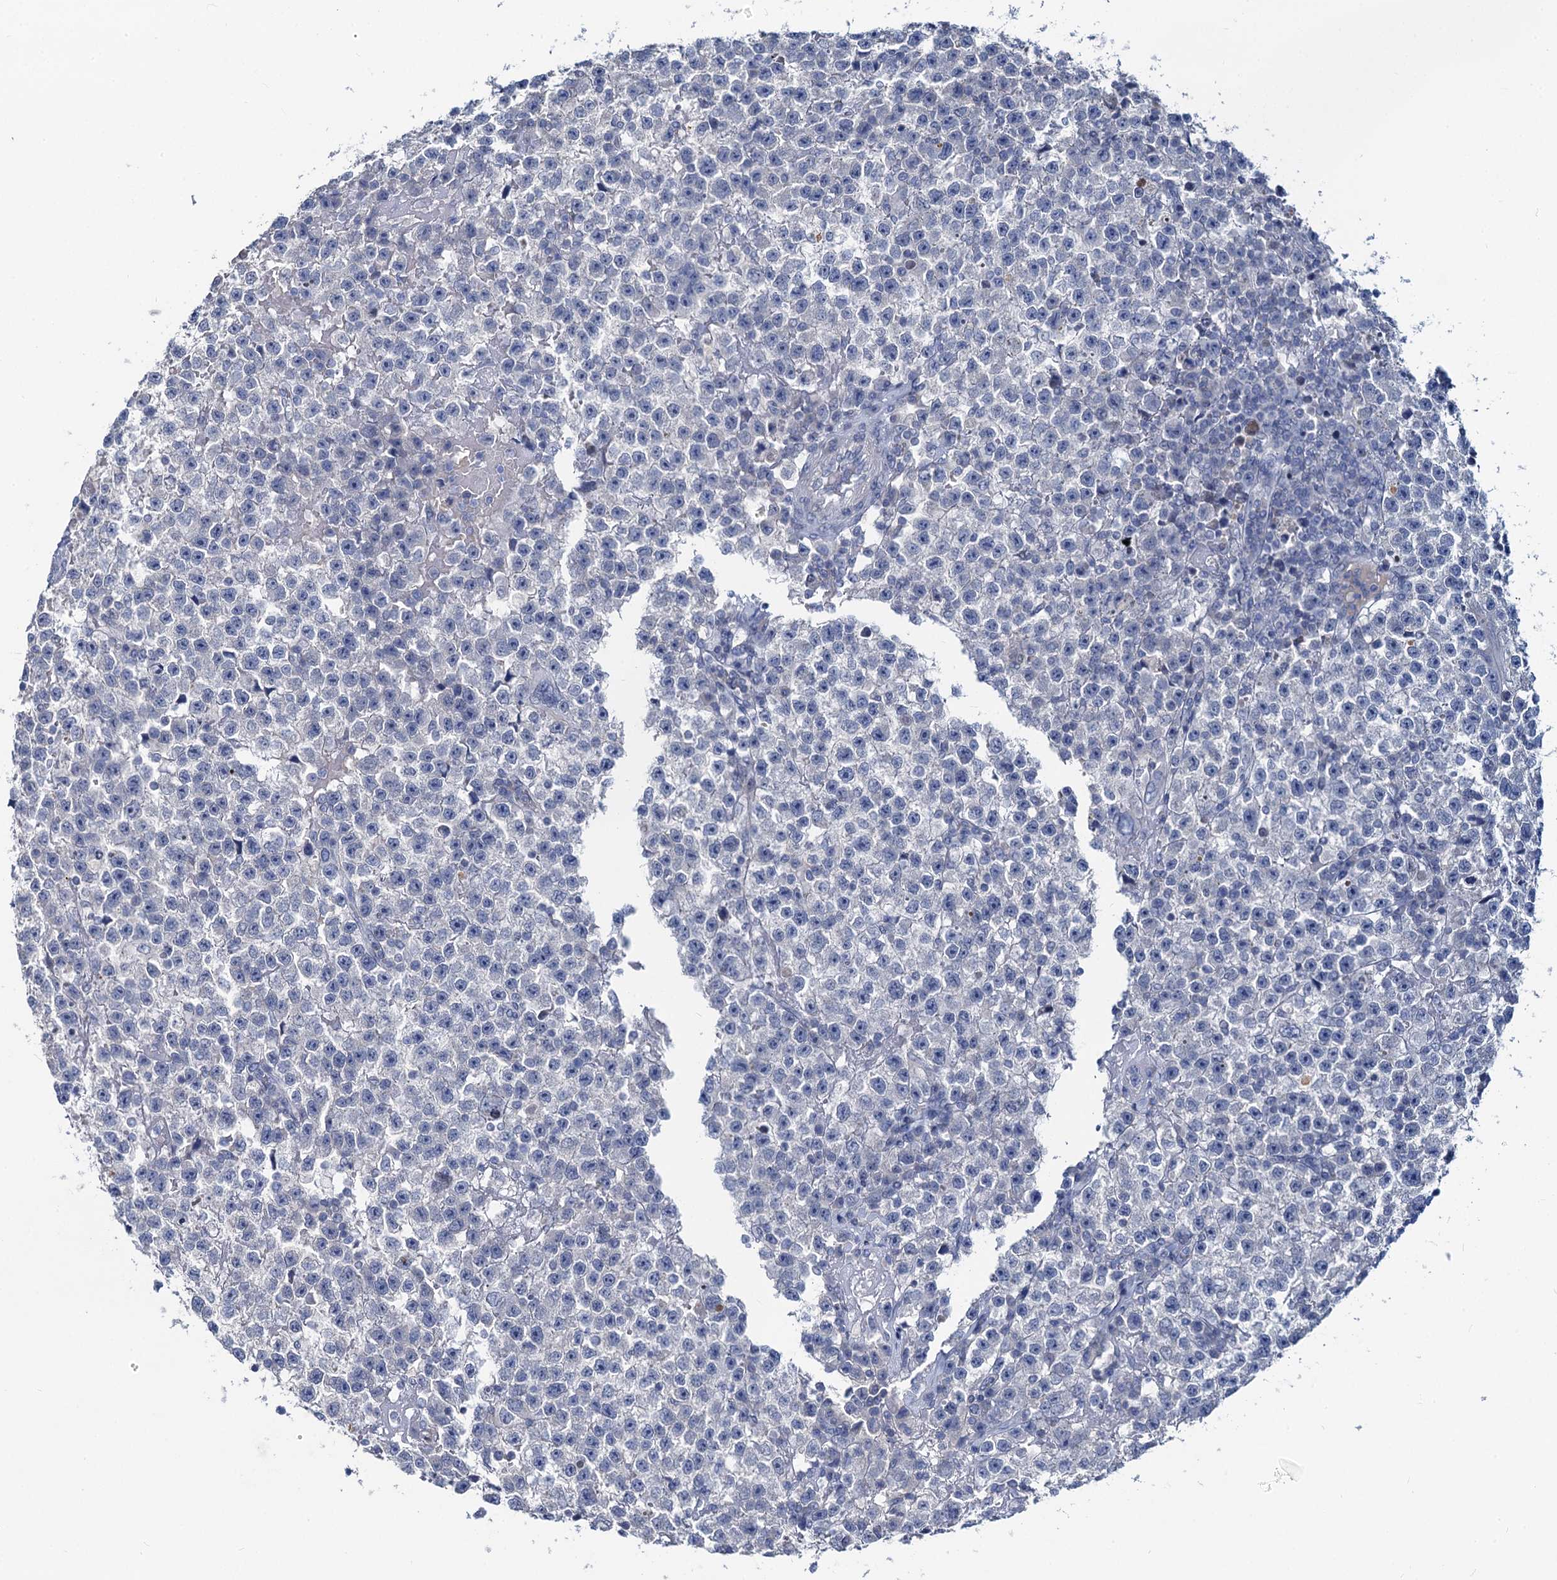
{"staining": {"intensity": "negative", "quantity": "none", "location": "none"}, "tissue": "testis cancer", "cell_type": "Tumor cells", "image_type": "cancer", "snomed": [{"axis": "morphology", "description": "Seminoma, NOS"}, {"axis": "topography", "description": "Testis"}], "caption": "IHC of human seminoma (testis) demonstrates no expression in tumor cells.", "gene": "TOX3", "patient": {"sex": "male", "age": 22}}